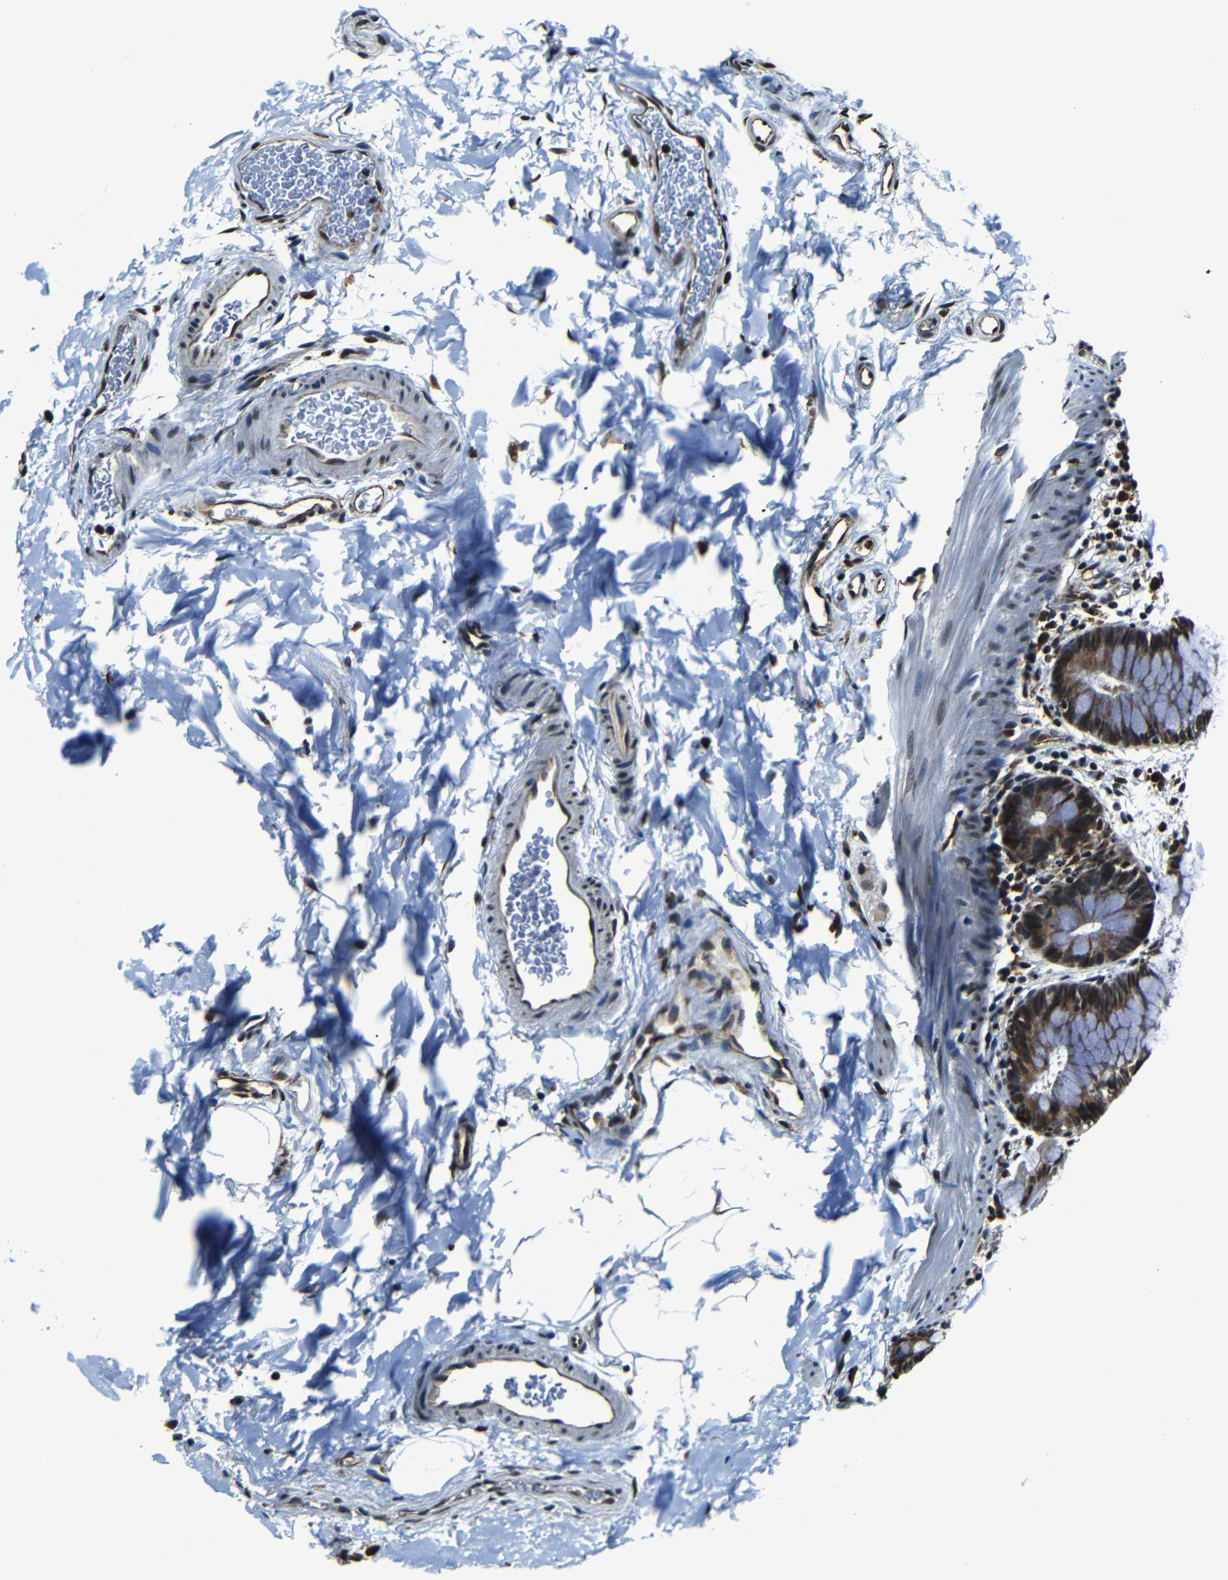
{"staining": {"intensity": "moderate", "quantity": ">75%", "location": "cytoplasmic/membranous,nuclear"}, "tissue": "rectum", "cell_type": "Glandular cells", "image_type": "normal", "snomed": [{"axis": "morphology", "description": "Normal tissue, NOS"}, {"axis": "topography", "description": "Rectum"}], "caption": "Rectum stained with IHC shows moderate cytoplasmic/membranous,nuclear positivity in approximately >75% of glandular cells.", "gene": "NCBP3", "patient": {"sex": "female", "age": 24}}